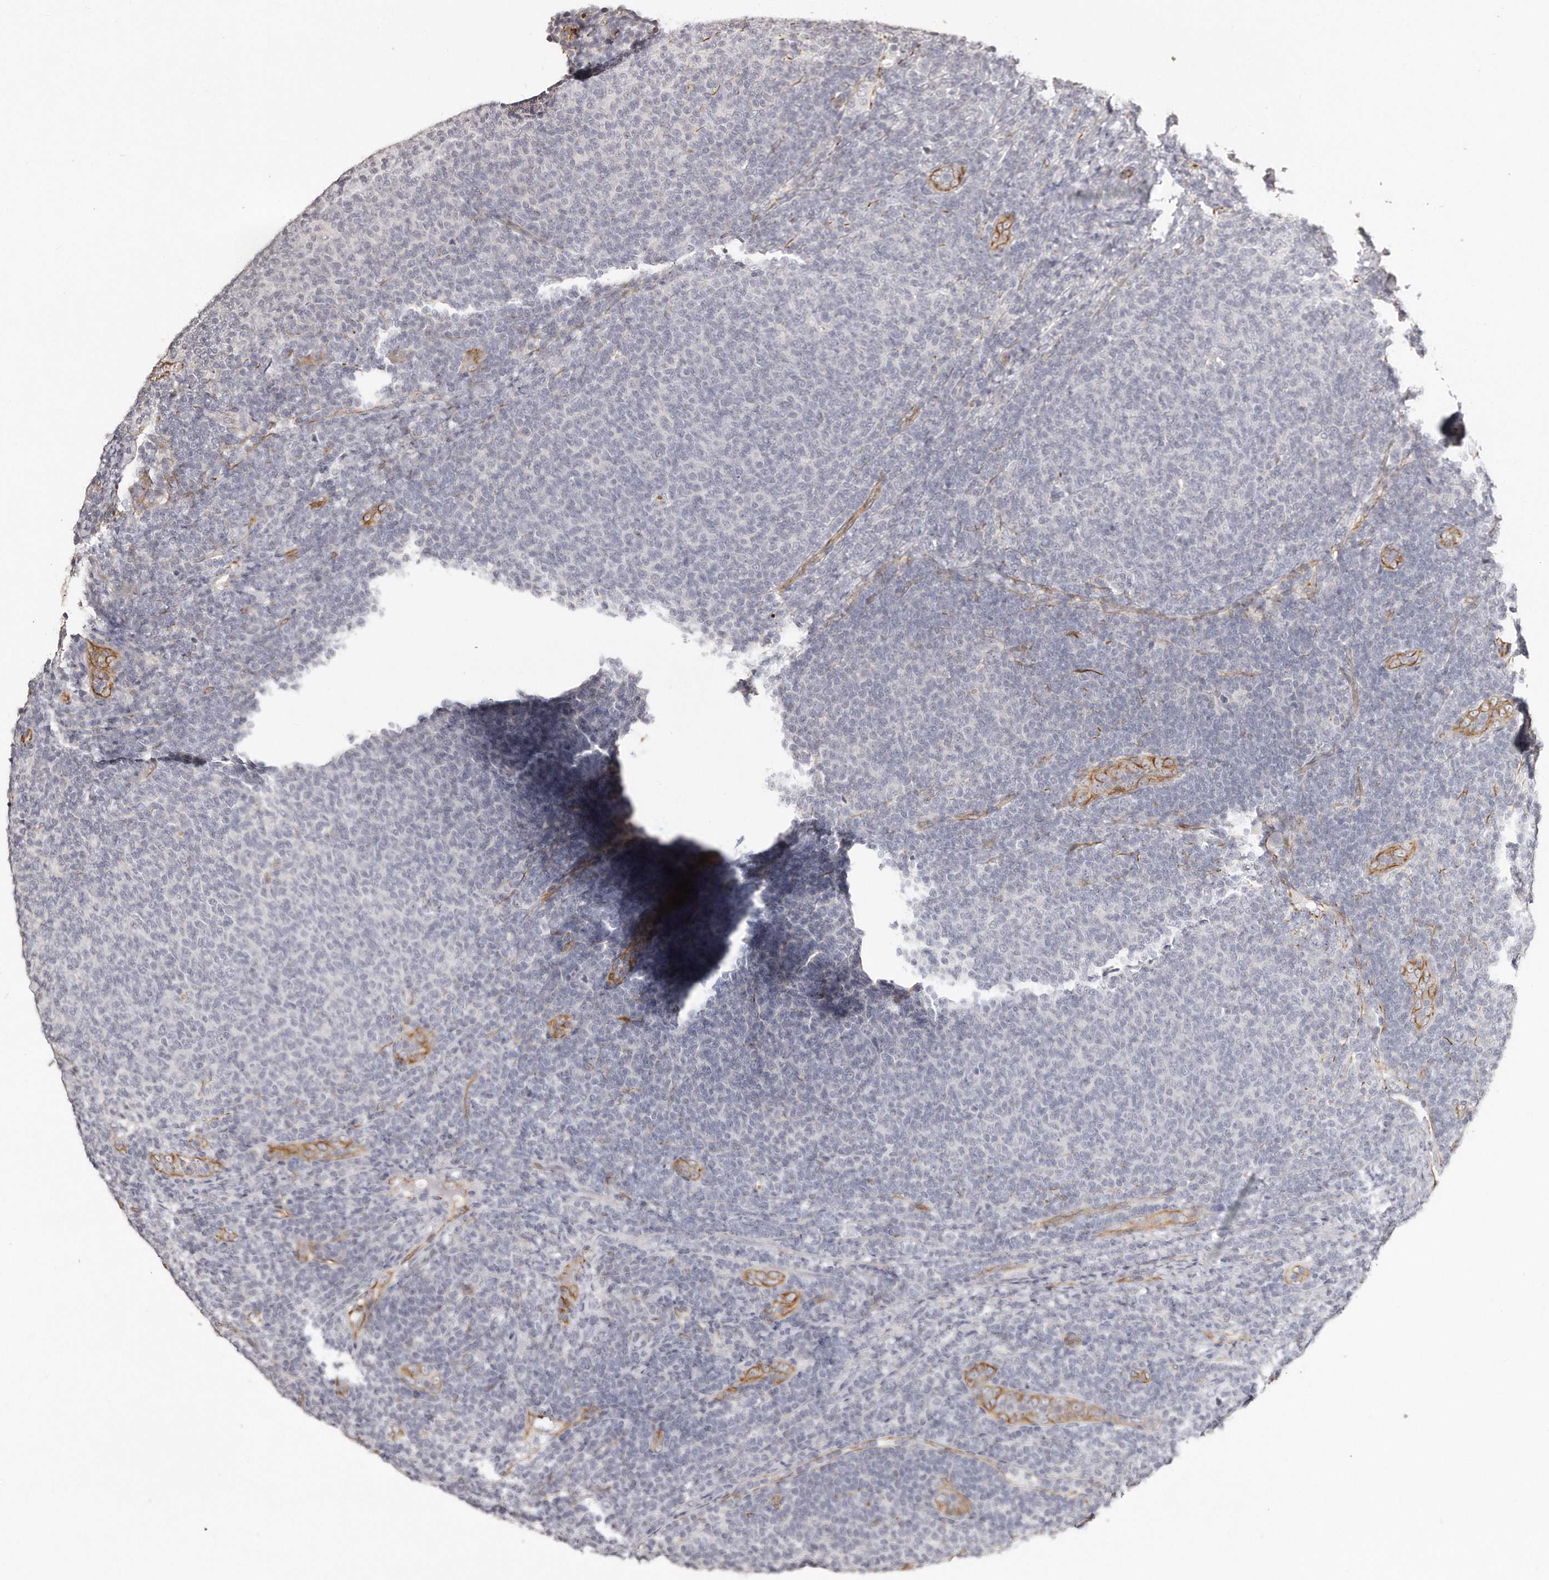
{"staining": {"intensity": "negative", "quantity": "none", "location": "none"}, "tissue": "lymphoma", "cell_type": "Tumor cells", "image_type": "cancer", "snomed": [{"axis": "morphology", "description": "Malignant lymphoma, non-Hodgkin's type, Low grade"}, {"axis": "topography", "description": "Lymph node"}], "caption": "Human malignant lymphoma, non-Hodgkin's type (low-grade) stained for a protein using IHC exhibits no positivity in tumor cells.", "gene": "ZYG11A", "patient": {"sex": "male", "age": 66}}